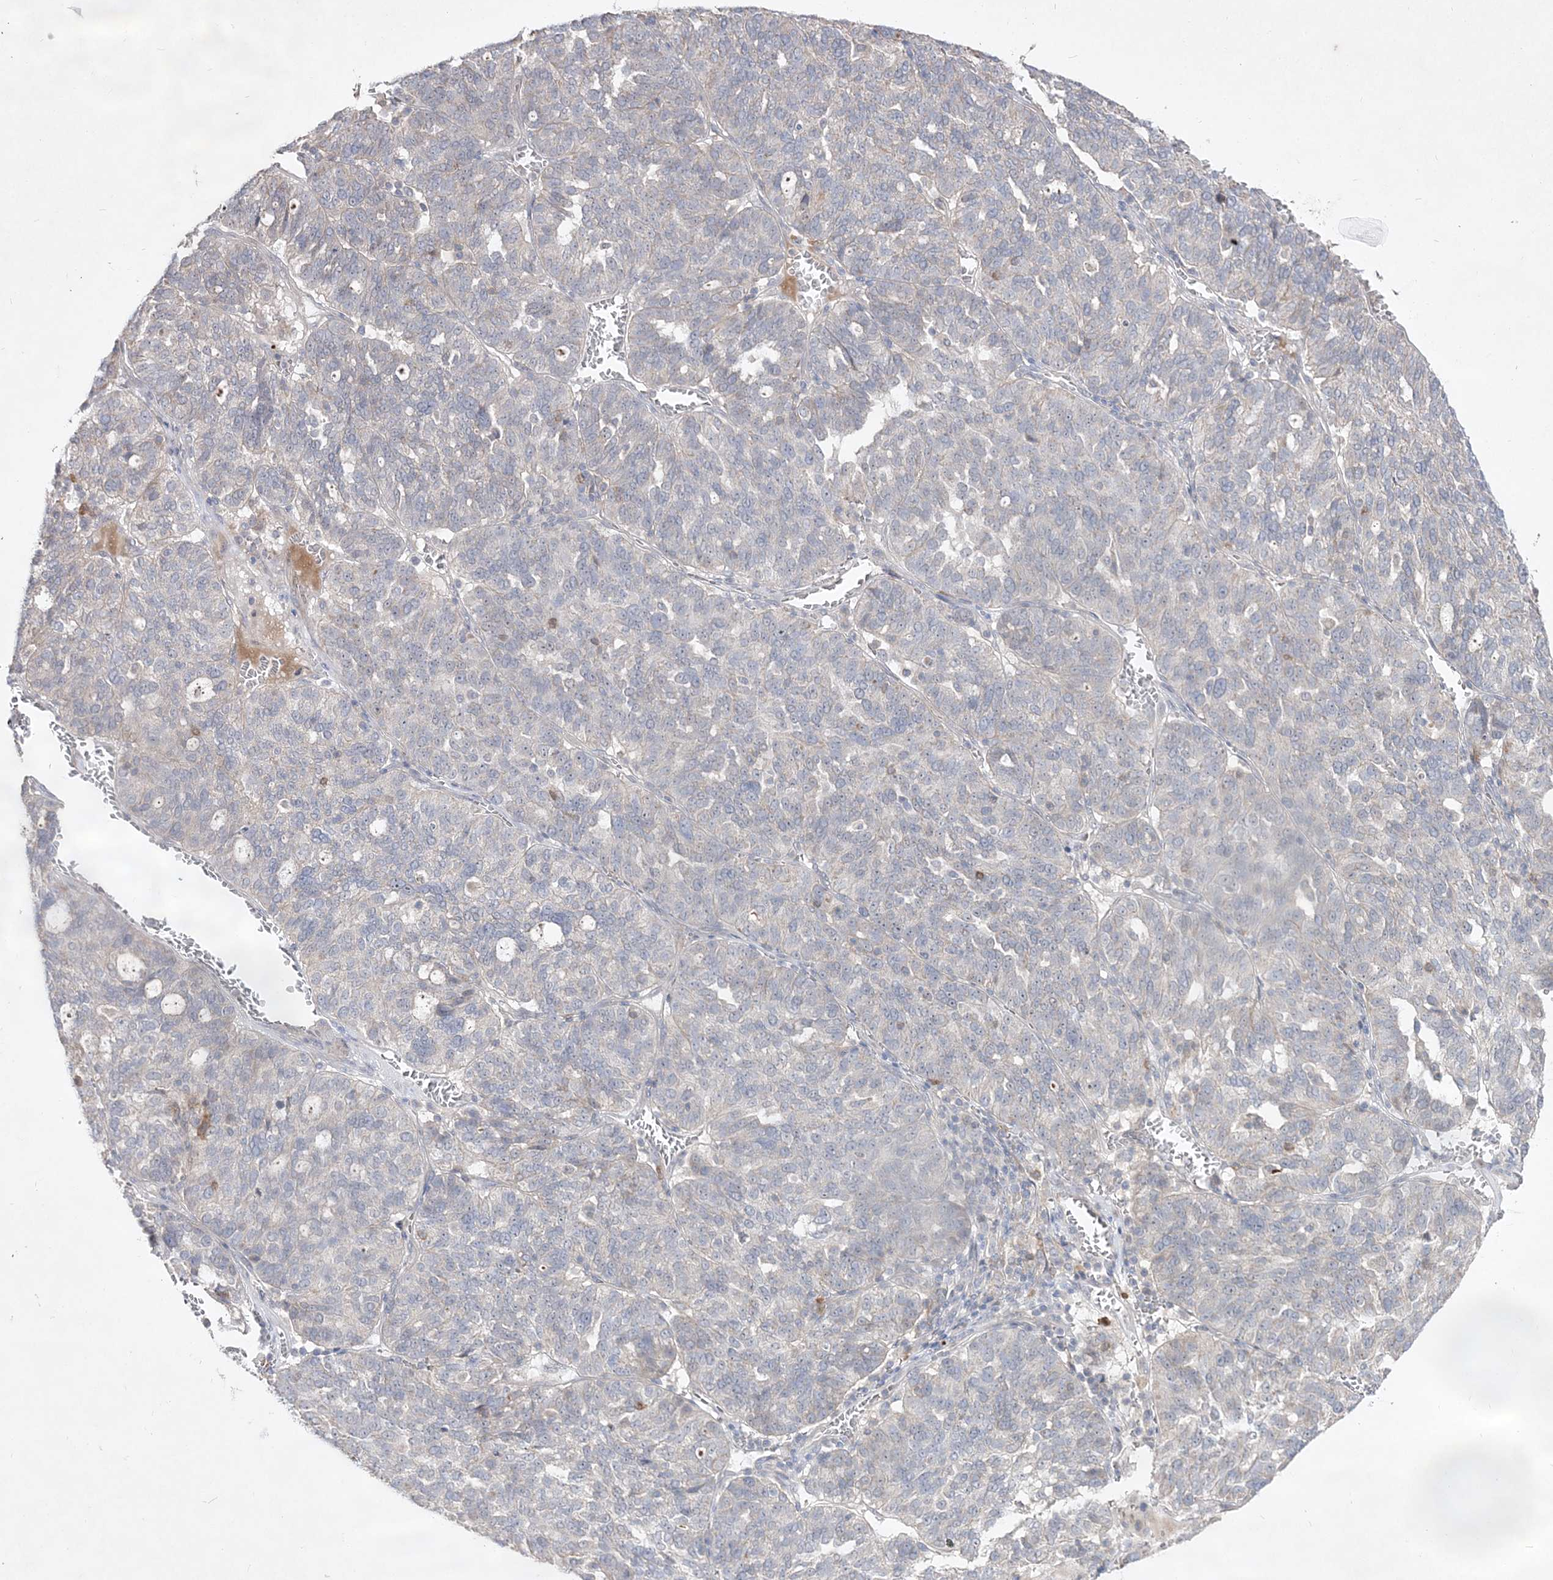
{"staining": {"intensity": "negative", "quantity": "none", "location": "none"}, "tissue": "ovarian cancer", "cell_type": "Tumor cells", "image_type": "cancer", "snomed": [{"axis": "morphology", "description": "Cystadenocarcinoma, serous, NOS"}, {"axis": "topography", "description": "Ovary"}], "caption": "Human serous cystadenocarcinoma (ovarian) stained for a protein using IHC exhibits no expression in tumor cells.", "gene": "CLNK", "patient": {"sex": "female", "age": 59}}